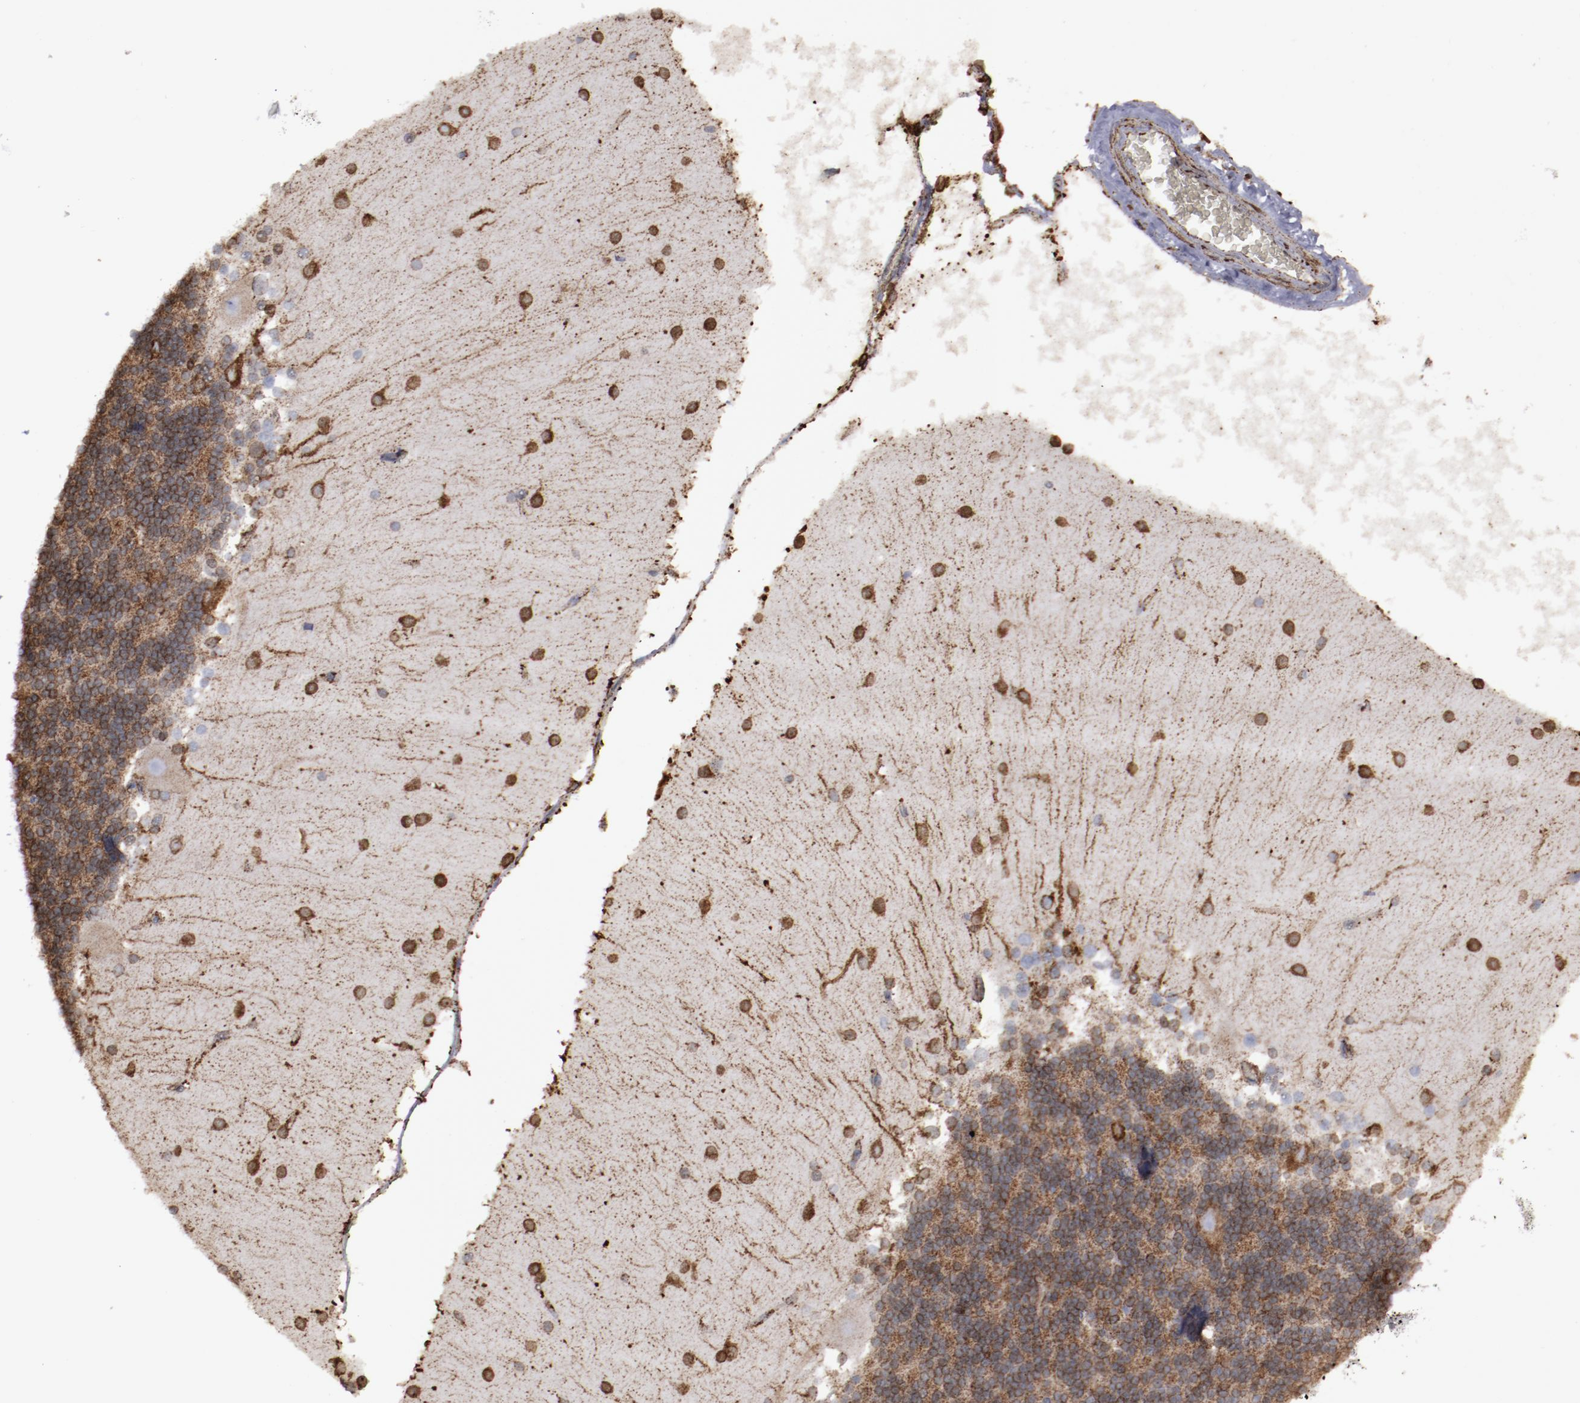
{"staining": {"intensity": "strong", "quantity": "25%-75%", "location": "cytoplasmic/membranous,nuclear"}, "tissue": "cerebellum", "cell_type": "Cells in granular layer", "image_type": "normal", "snomed": [{"axis": "morphology", "description": "Normal tissue, NOS"}, {"axis": "topography", "description": "Cerebellum"}], "caption": "Immunohistochemistry (IHC) histopathology image of benign cerebellum: human cerebellum stained using immunohistochemistry shows high levels of strong protein expression localized specifically in the cytoplasmic/membranous,nuclear of cells in granular layer, appearing as a cytoplasmic/membranous,nuclear brown color.", "gene": "ERLIN2", "patient": {"sex": "female", "age": 19}}